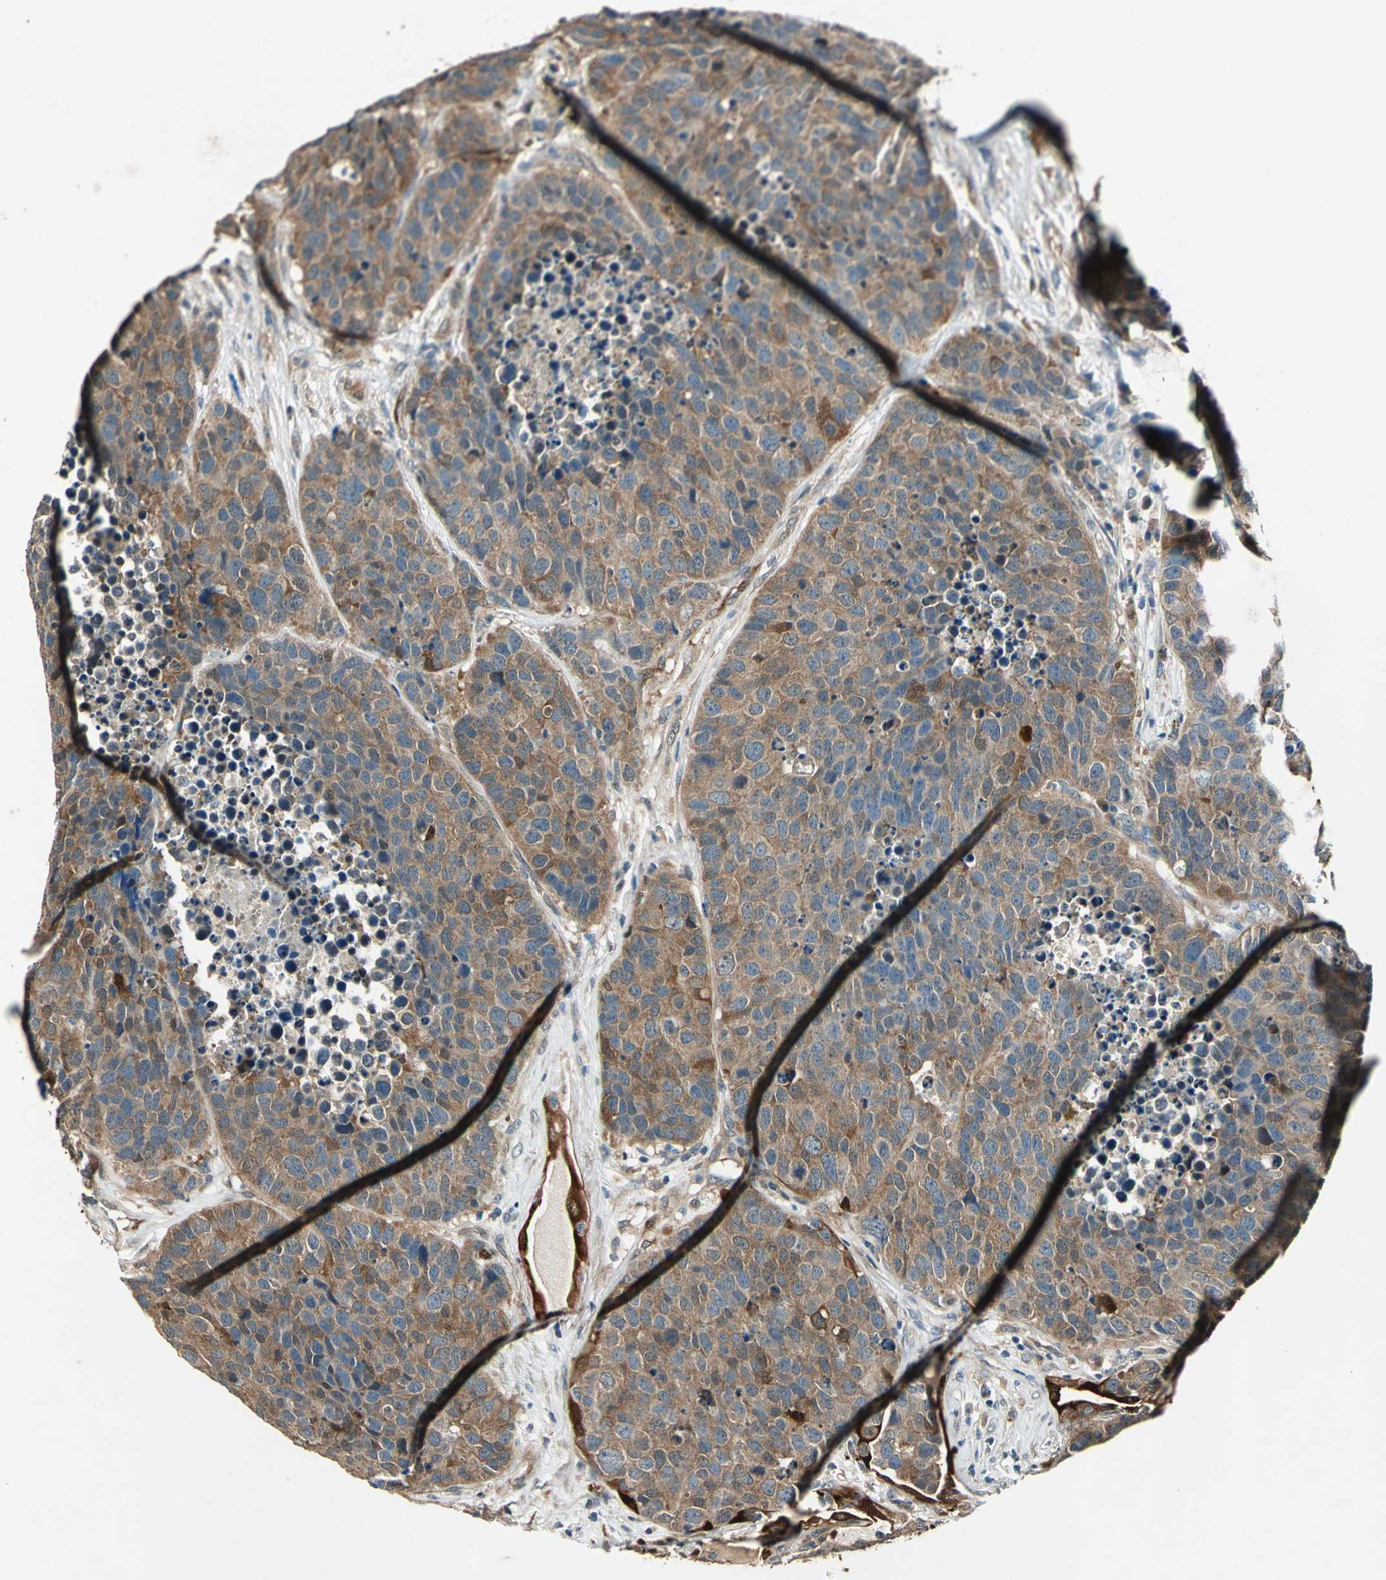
{"staining": {"intensity": "moderate", "quantity": ">75%", "location": "cytoplasmic/membranous"}, "tissue": "carcinoid", "cell_type": "Tumor cells", "image_type": "cancer", "snomed": [{"axis": "morphology", "description": "Carcinoid, malignant, NOS"}, {"axis": "topography", "description": "Lung"}], "caption": "A micrograph of malignant carcinoid stained for a protein reveals moderate cytoplasmic/membranous brown staining in tumor cells. (brown staining indicates protein expression, while blue staining denotes nuclei).", "gene": "RRM2B", "patient": {"sex": "male", "age": 60}}